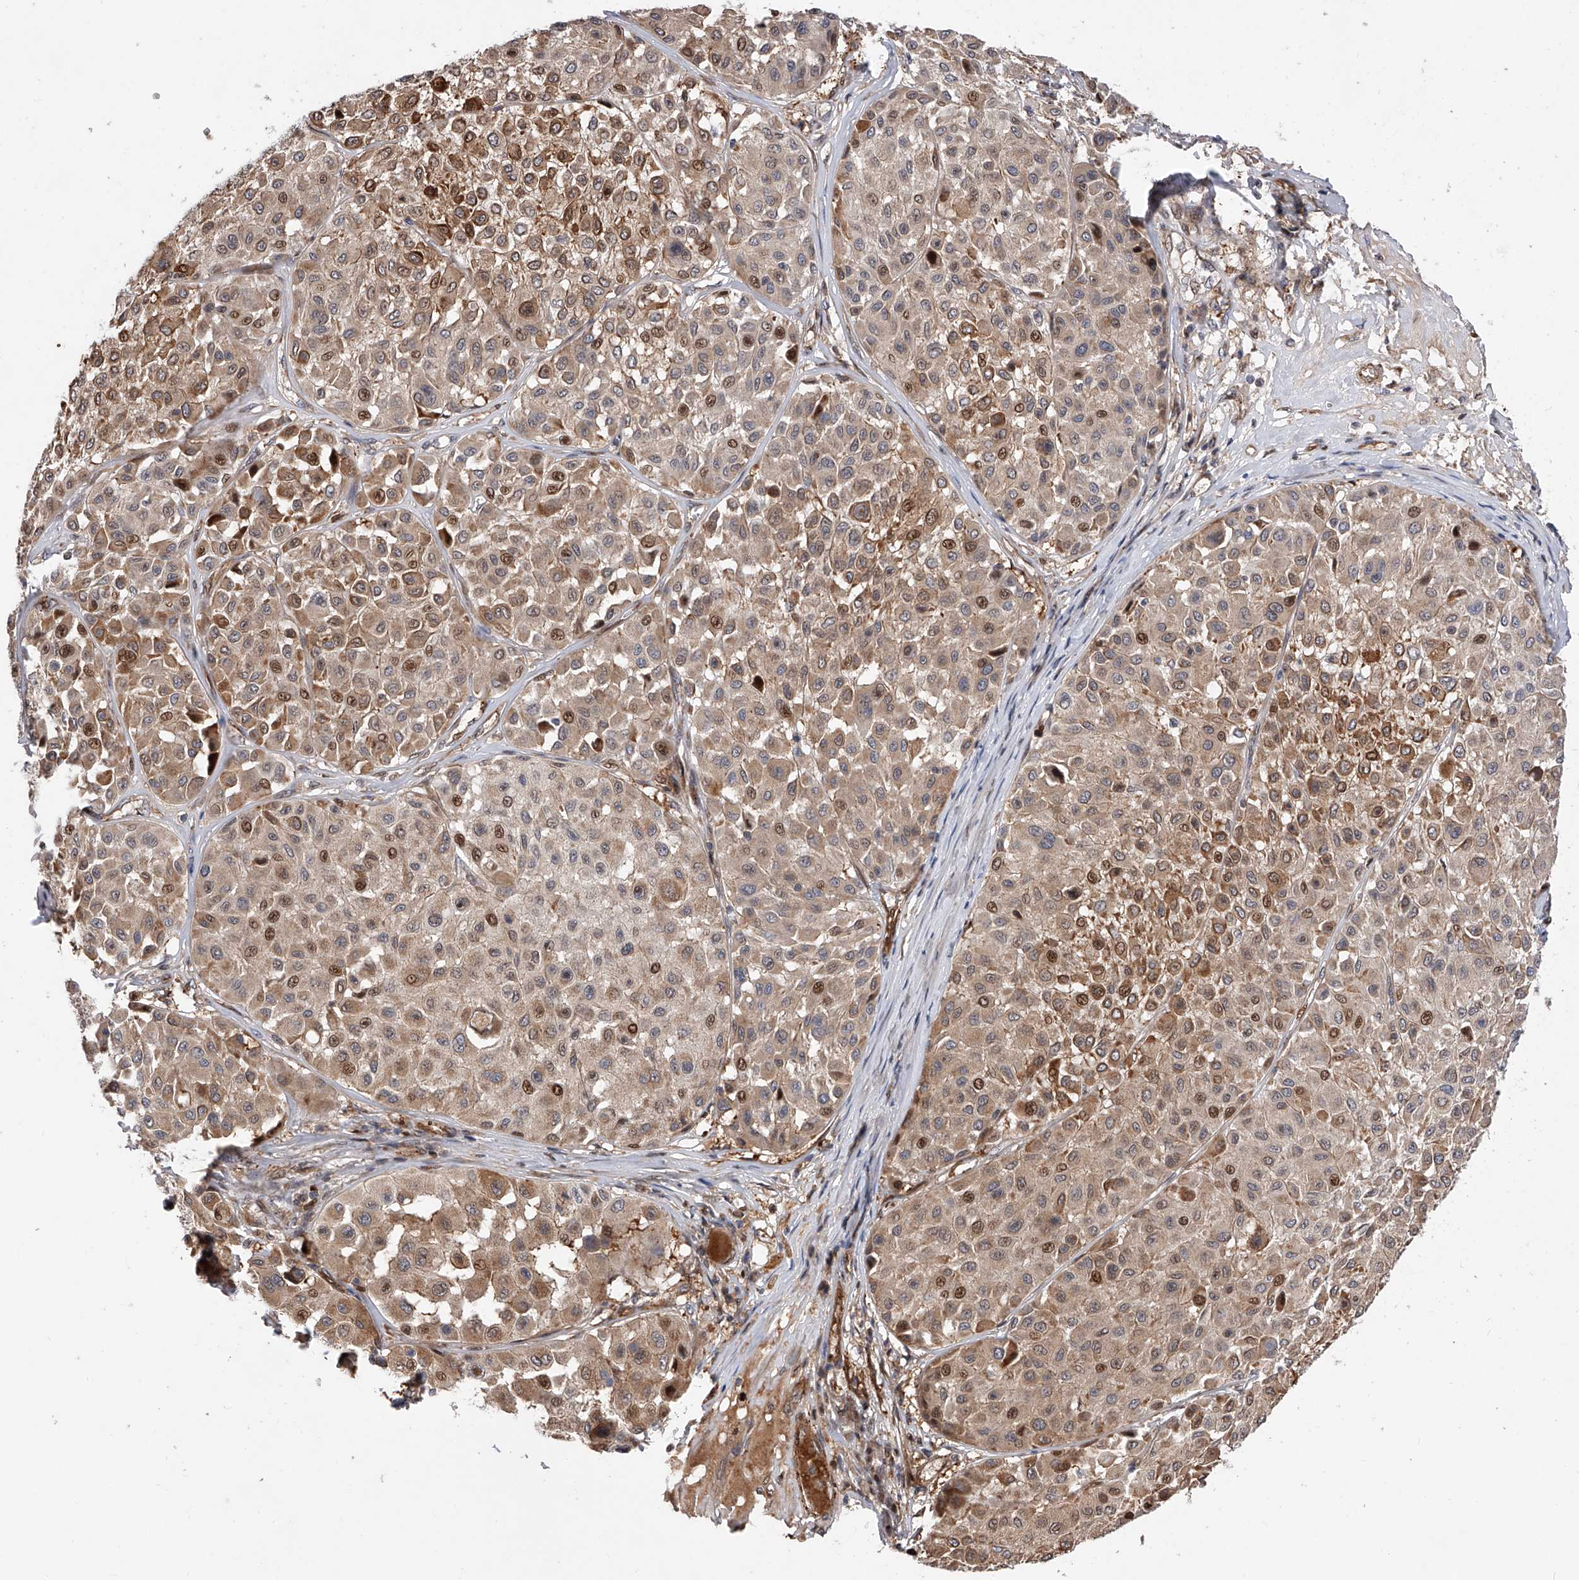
{"staining": {"intensity": "moderate", "quantity": ">75%", "location": "cytoplasmic/membranous,nuclear"}, "tissue": "melanoma", "cell_type": "Tumor cells", "image_type": "cancer", "snomed": [{"axis": "morphology", "description": "Malignant melanoma, Metastatic site"}, {"axis": "topography", "description": "Soft tissue"}], "caption": "Protein staining by IHC shows moderate cytoplasmic/membranous and nuclear expression in approximately >75% of tumor cells in malignant melanoma (metastatic site).", "gene": "PDSS2", "patient": {"sex": "male", "age": 41}}